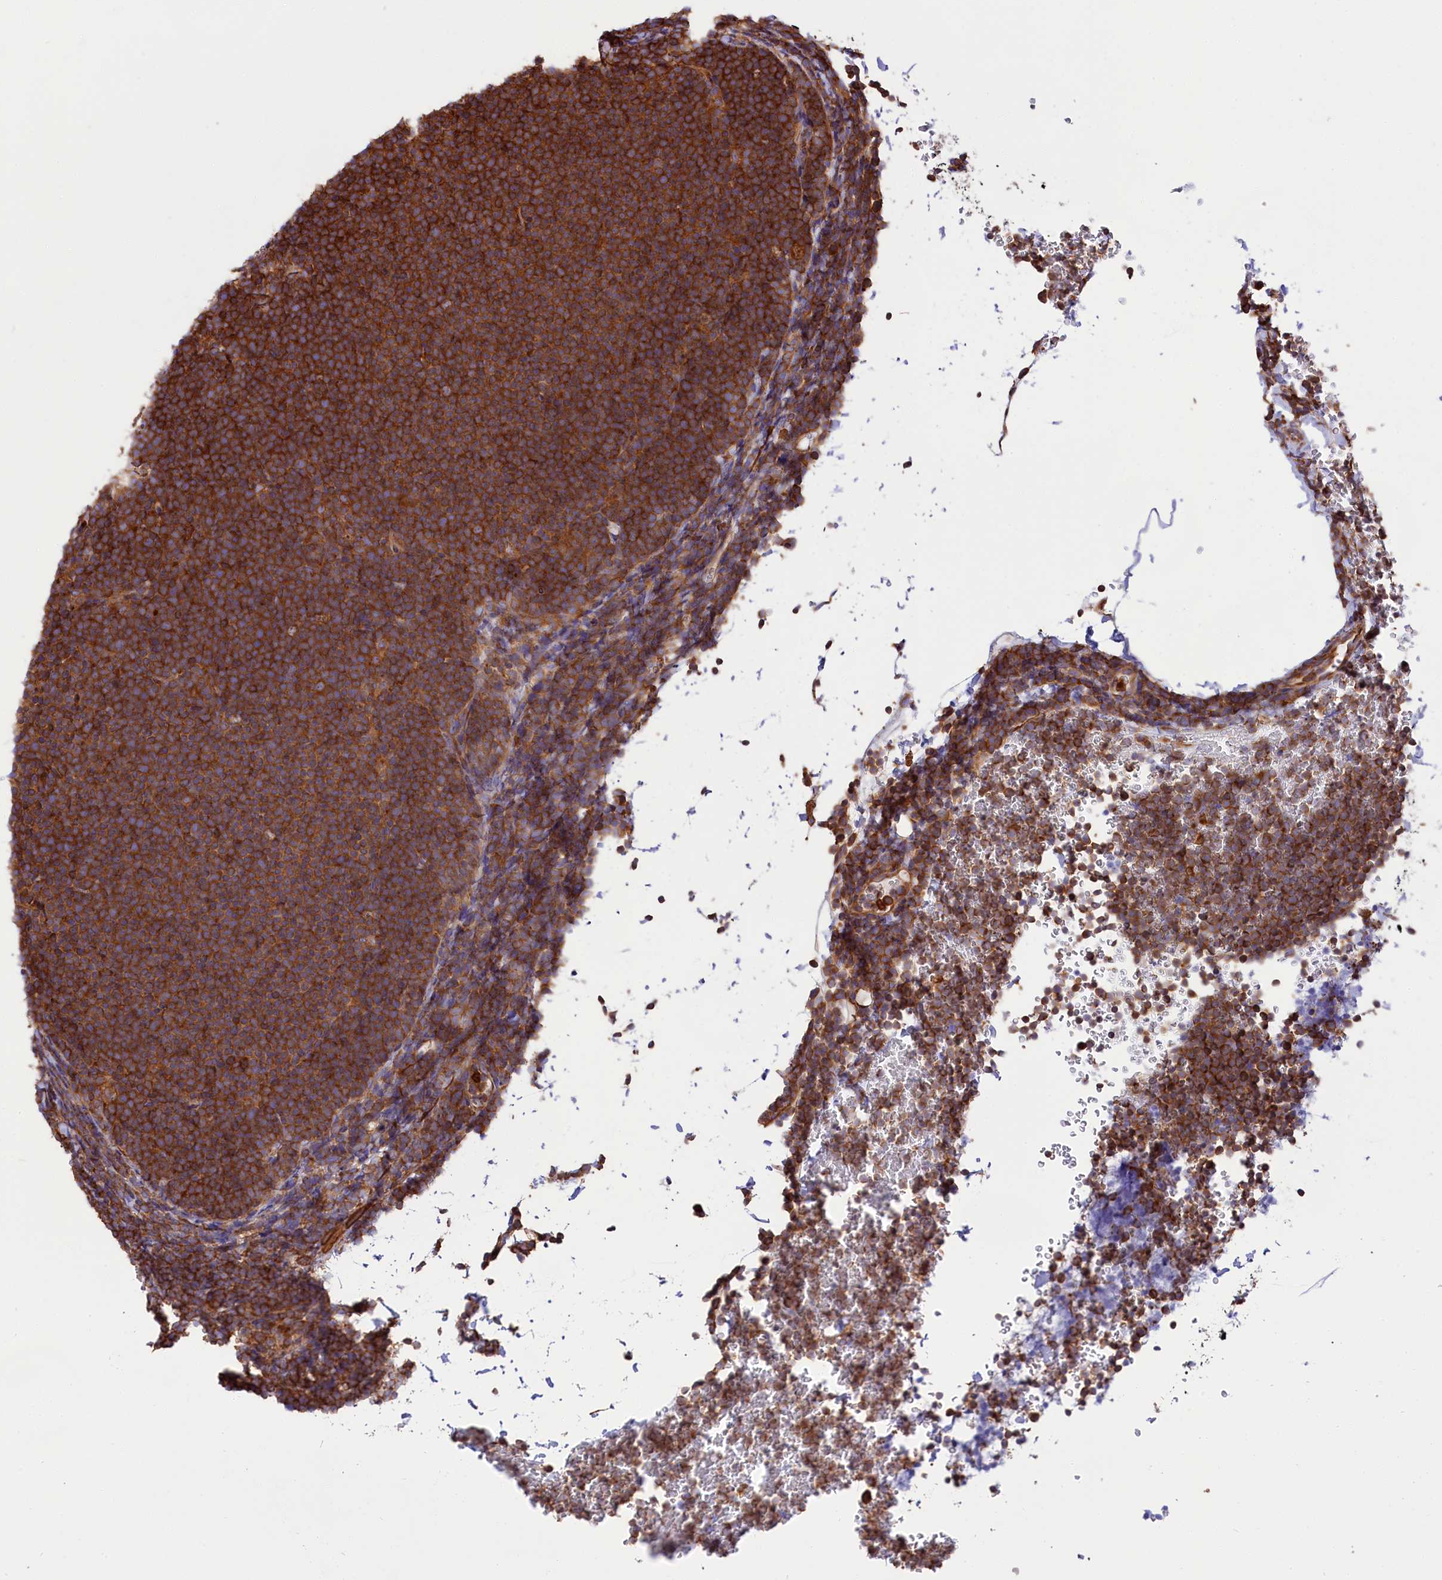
{"staining": {"intensity": "strong", "quantity": ">75%", "location": "cytoplasmic/membranous"}, "tissue": "lymphoma", "cell_type": "Tumor cells", "image_type": "cancer", "snomed": [{"axis": "morphology", "description": "Malignant lymphoma, non-Hodgkin's type, High grade"}, {"axis": "topography", "description": "Lymph node"}], "caption": "Strong cytoplasmic/membranous protein positivity is appreciated in about >75% of tumor cells in lymphoma.", "gene": "GYS1", "patient": {"sex": "male", "age": 13}}